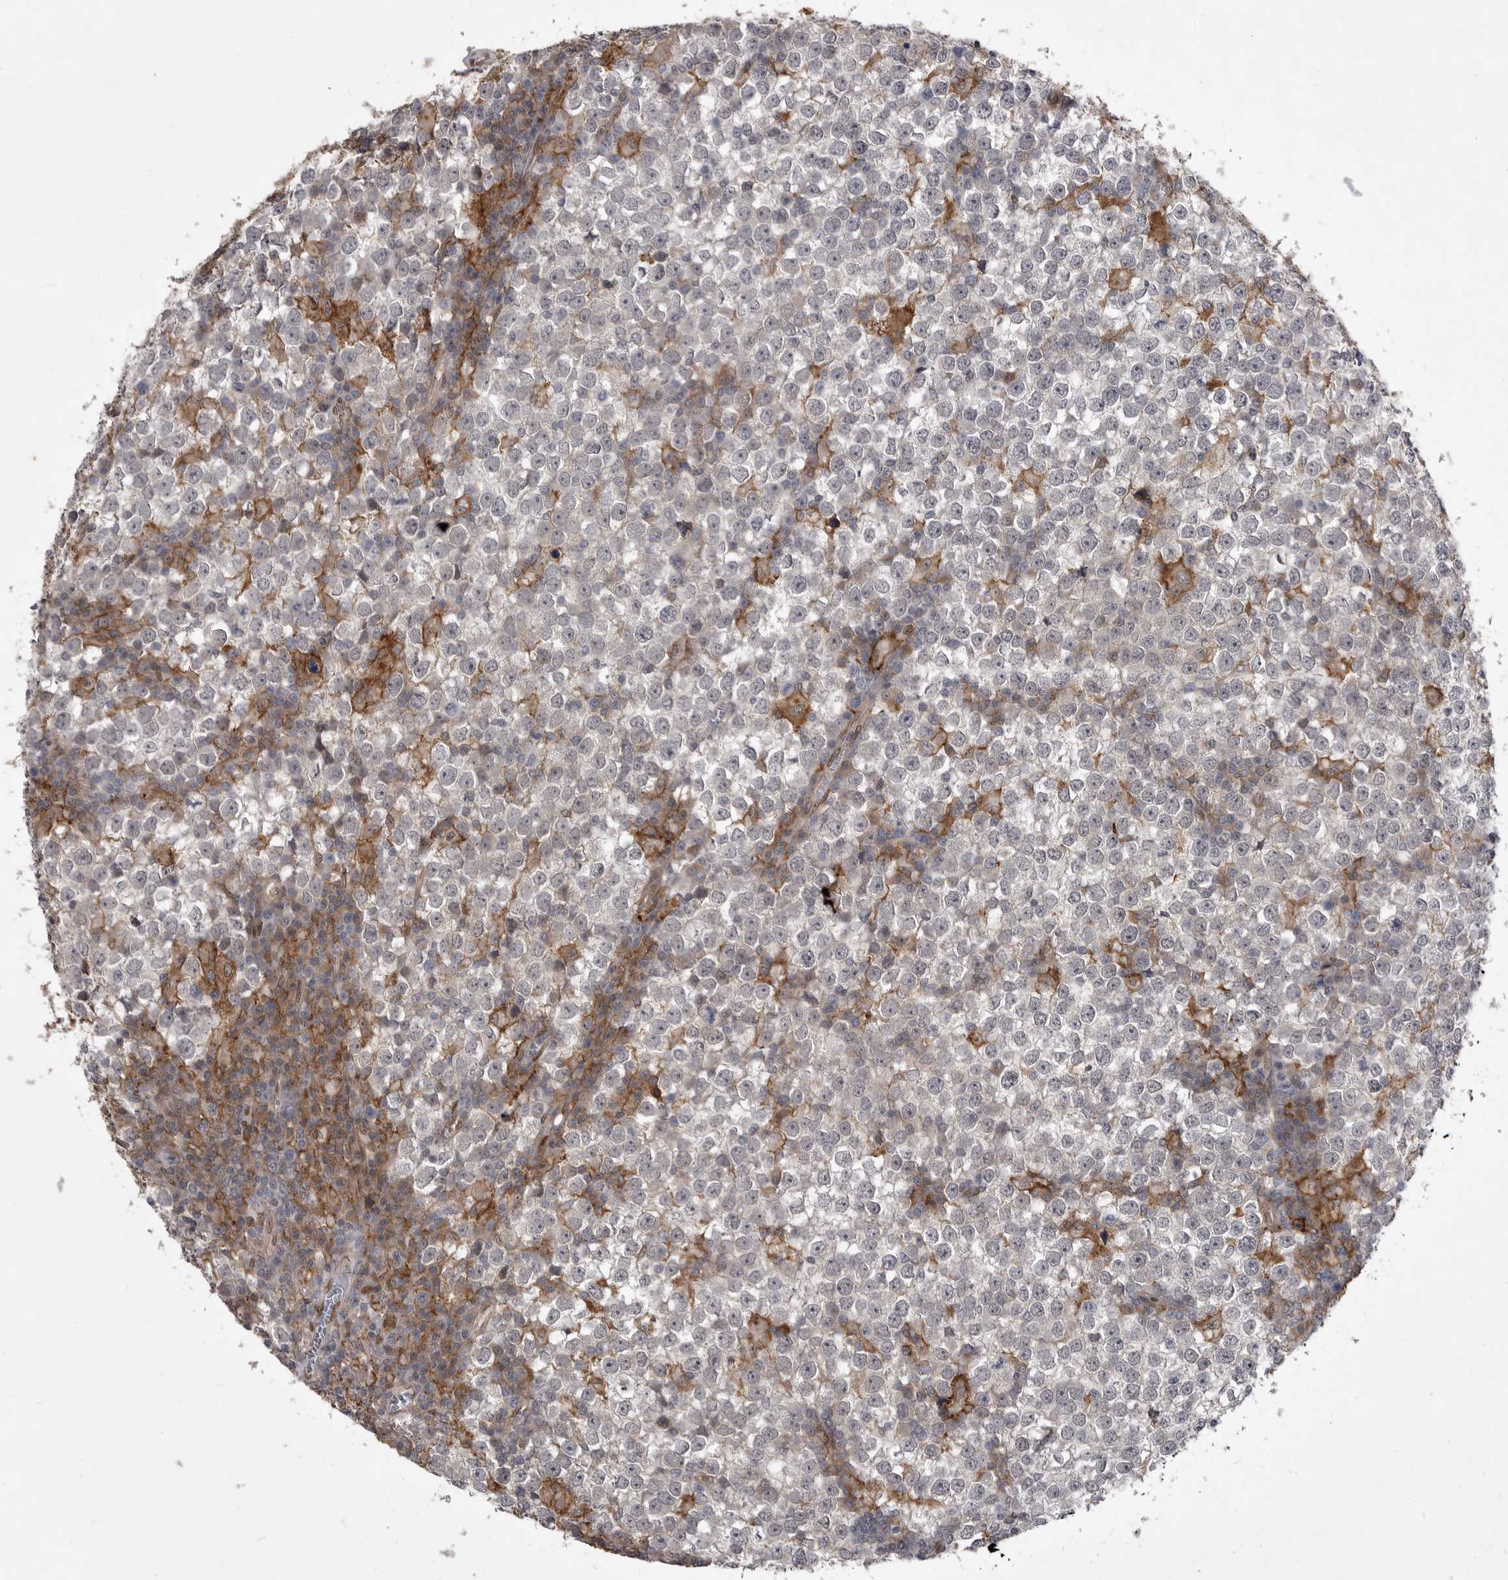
{"staining": {"intensity": "negative", "quantity": "none", "location": "none"}, "tissue": "testis cancer", "cell_type": "Tumor cells", "image_type": "cancer", "snomed": [{"axis": "morphology", "description": "Seminoma, NOS"}, {"axis": "topography", "description": "Testis"}], "caption": "Immunohistochemistry (IHC) photomicrograph of human testis cancer stained for a protein (brown), which demonstrates no expression in tumor cells.", "gene": "ABL1", "patient": {"sex": "male", "age": 65}}